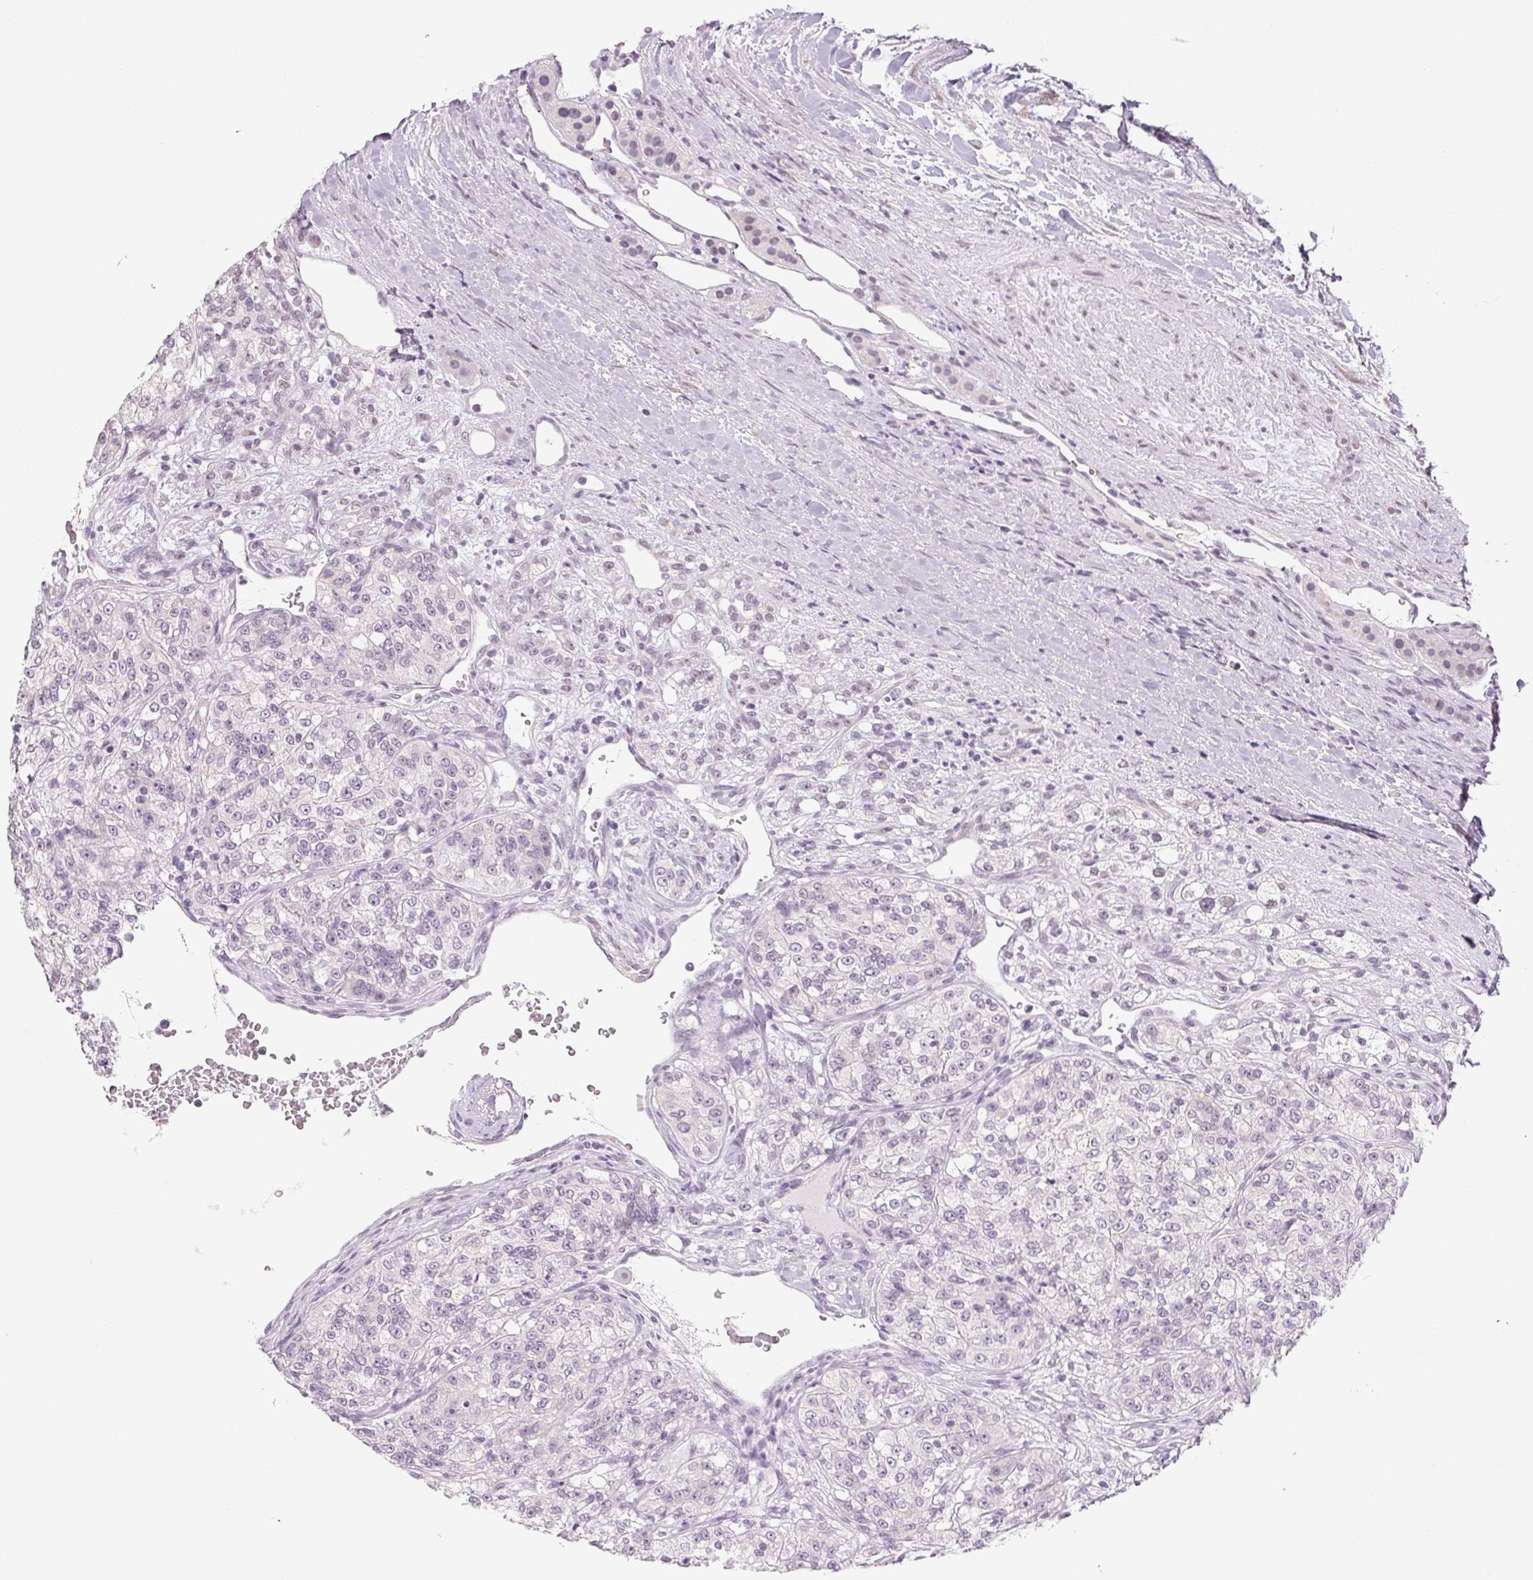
{"staining": {"intensity": "negative", "quantity": "none", "location": "none"}, "tissue": "renal cancer", "cell_type": "Tumor cells", "image_type": "cancer", "snomed": [{"axis": "morphology", "description": "Adenocarcinoma, NOS"}, {"axis": "topography", "description": "Kidney"}], "caption": "The IHC photomicrograph has no significant positivity in tumor cells of adenocarcinoma (renal) tissue.", "gene": "DNAJC6", "patient": {"sex": "female", "age": 63}}